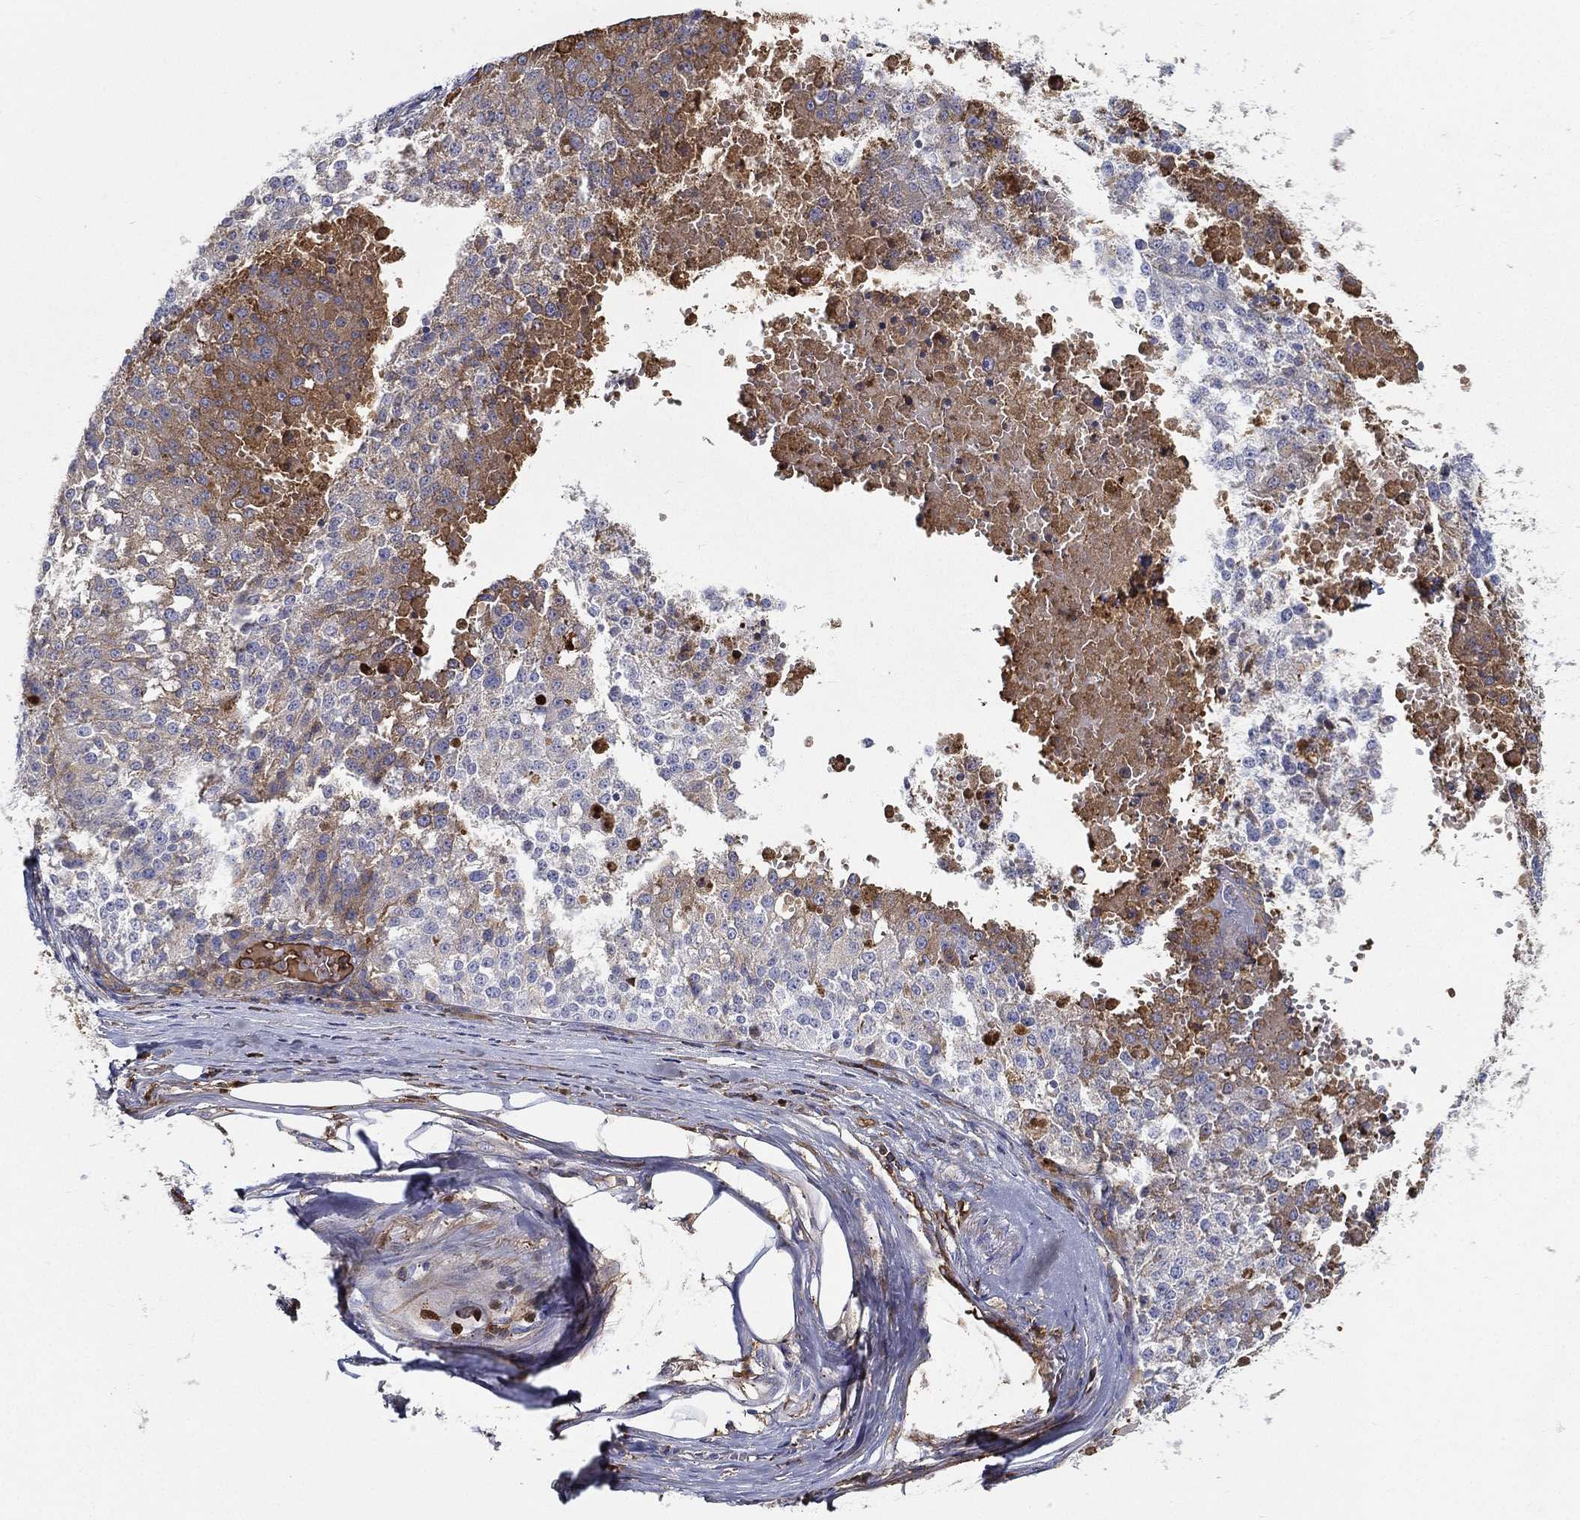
{"staining": {"intensity": "moderate", "quantity": "<25%", "location": "cytoplasmic/membranous"}, "tissue": "melanoma", "cell_type": "Tumor cells", "image_type": "cancer", "snomed": [{"axis": "morphology", "description": "Malignant melanoma, Metastatic site"}, {"axis": "topography", "description": "Lymph node"}], "caption": "Protein expression analysis of melanoma displays moderate cytoplasmic/membranous positivity in about <25% of tumor cells. (Stains: DAB in brown, nuclei in blue, Microscopy: brightfield microscopy at high magnification).", "gene": "IFNB1", "patient": {"sex": "female", "age": 64}}